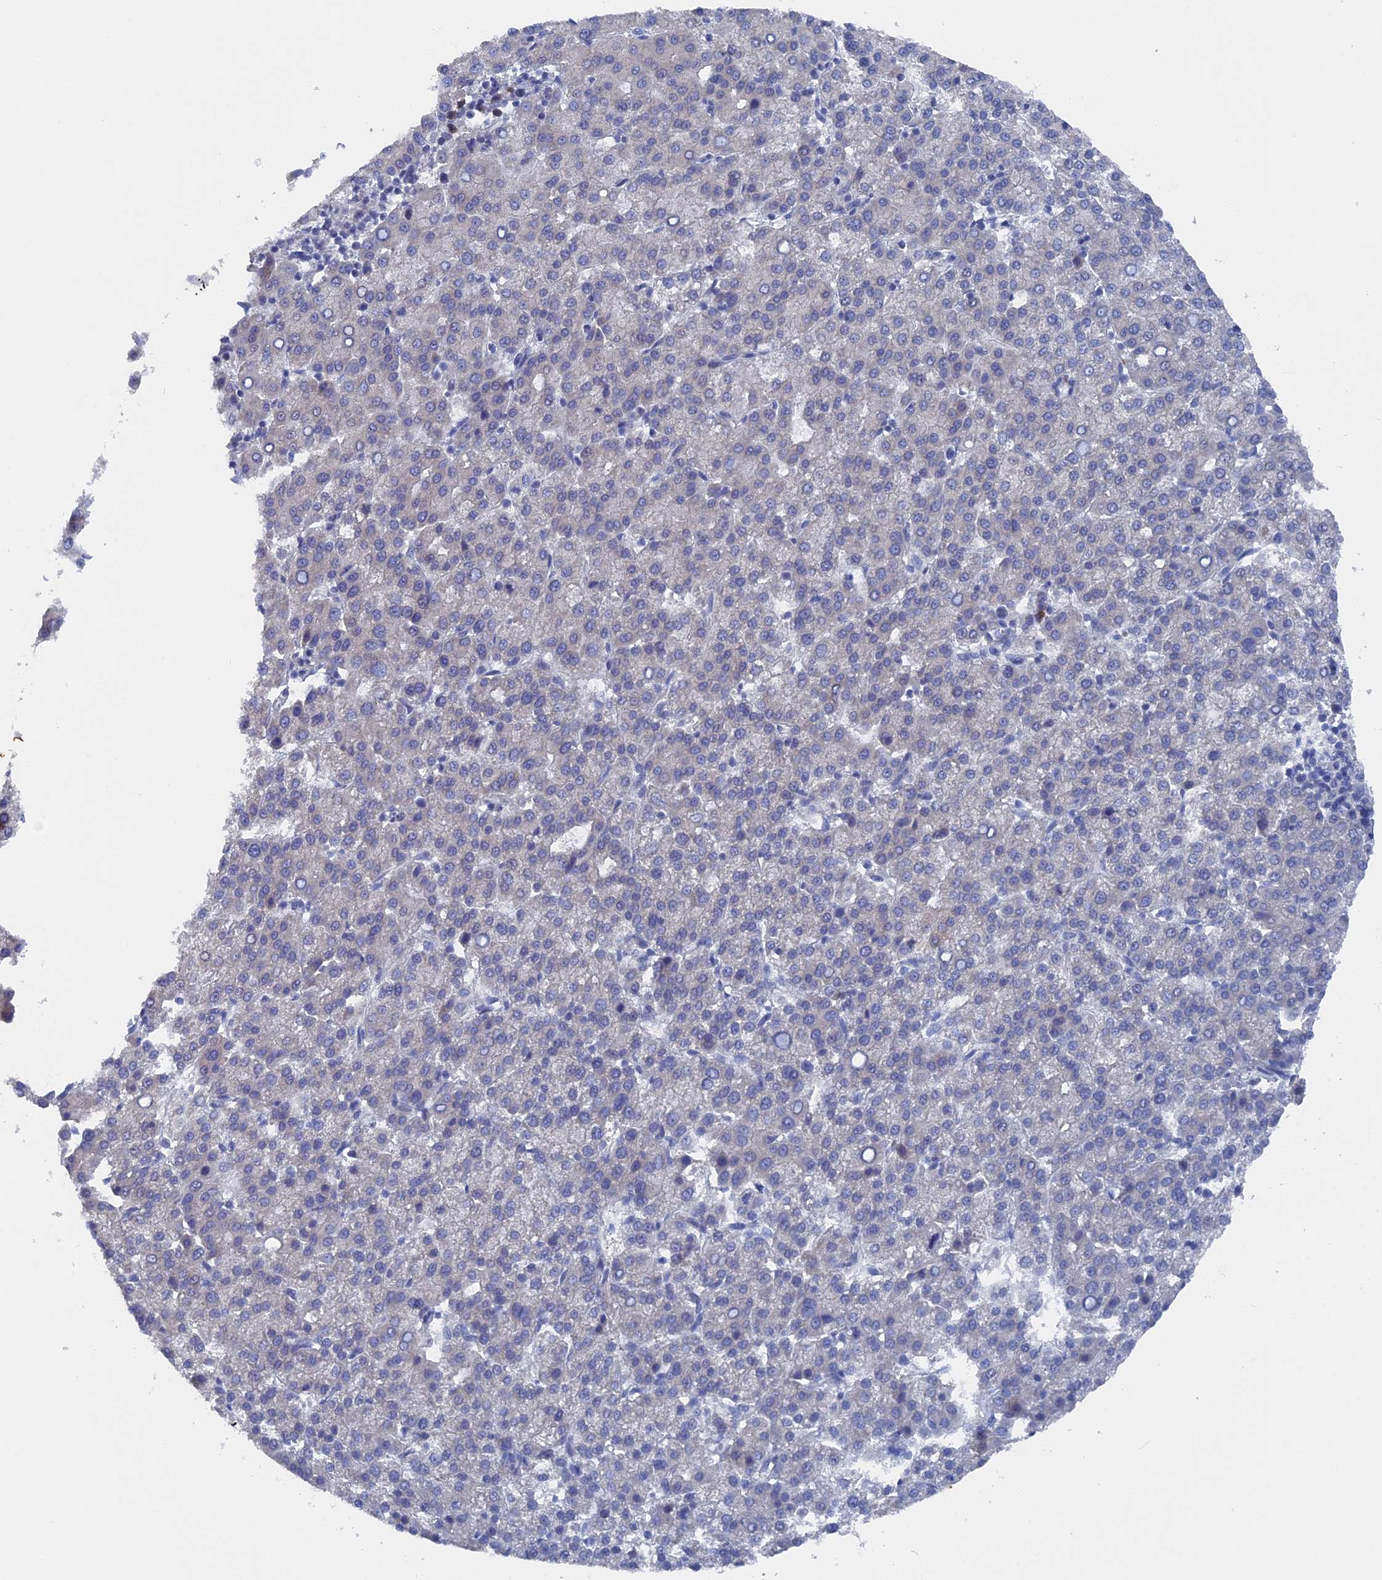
{"staining": {"intensity": "negative", "quantity": "none", "location": "none"}, "tissue": "liver cancer", "cell_type": "Tumor cells", "image_type": "cancer", "snomed": [{"axis": "morphology", "description": "Carcinoma, Hepatocellular, NOS"}, {"axis": "topography", "description": "Liver"}], "caption": "DAB immunohistochemical staining of hepatocellular carcinoma (liver) demonstrates no significant expression in tumor cells.", "gene": "TMEM161A", "patient": {"sex": "female", "age": 58}}